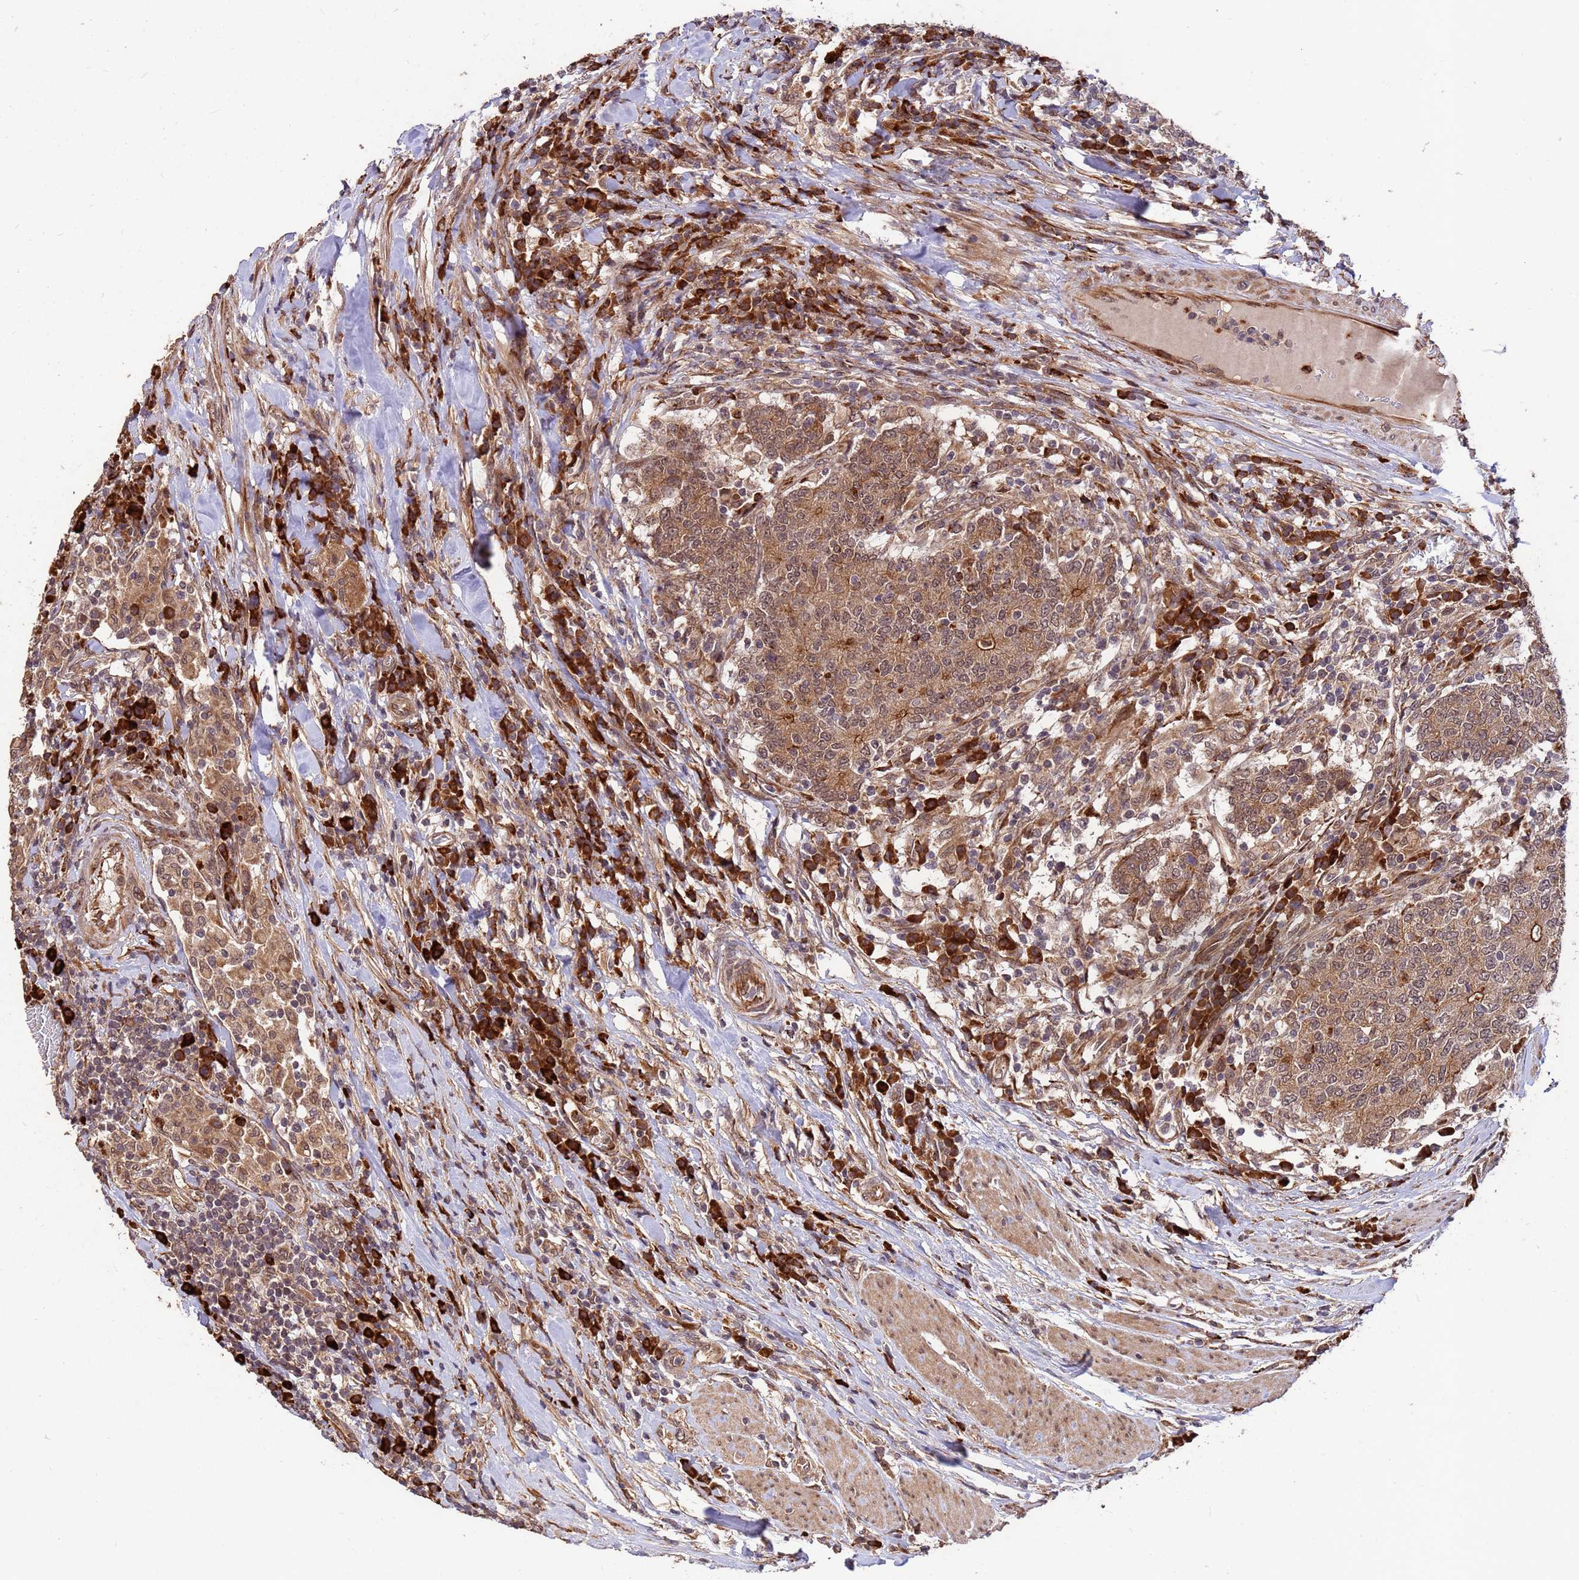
{"staining": {"intensity": "strong", "quantity": ">75%", "location": "cytoplasmic/membranous,nuclear"}, "tissue": "colorectal cancer", "cell_type": "Tumor cells", "image_type": "cancer", "snomed": [{"axis": "morphology", "description": "Adenocarcinoma, NOS"}, {"axis": "topography", "description": "Colon"}], "caption": "An immunohistochemistry photomicrograph of neoplastic tissue is shown. Protein staining in brown highlights strong cytoplasmic/membranous and nuclear positivity in colorectal cancer within tumor cells. (Stains: DAB (3,3'-diaminobenzidine) in brown, nuclei in blue, Microscopy: brightfield microscopy at high magnification).", "gene": "ZNF619", "patient": {"sex": "female", "age": 75}}